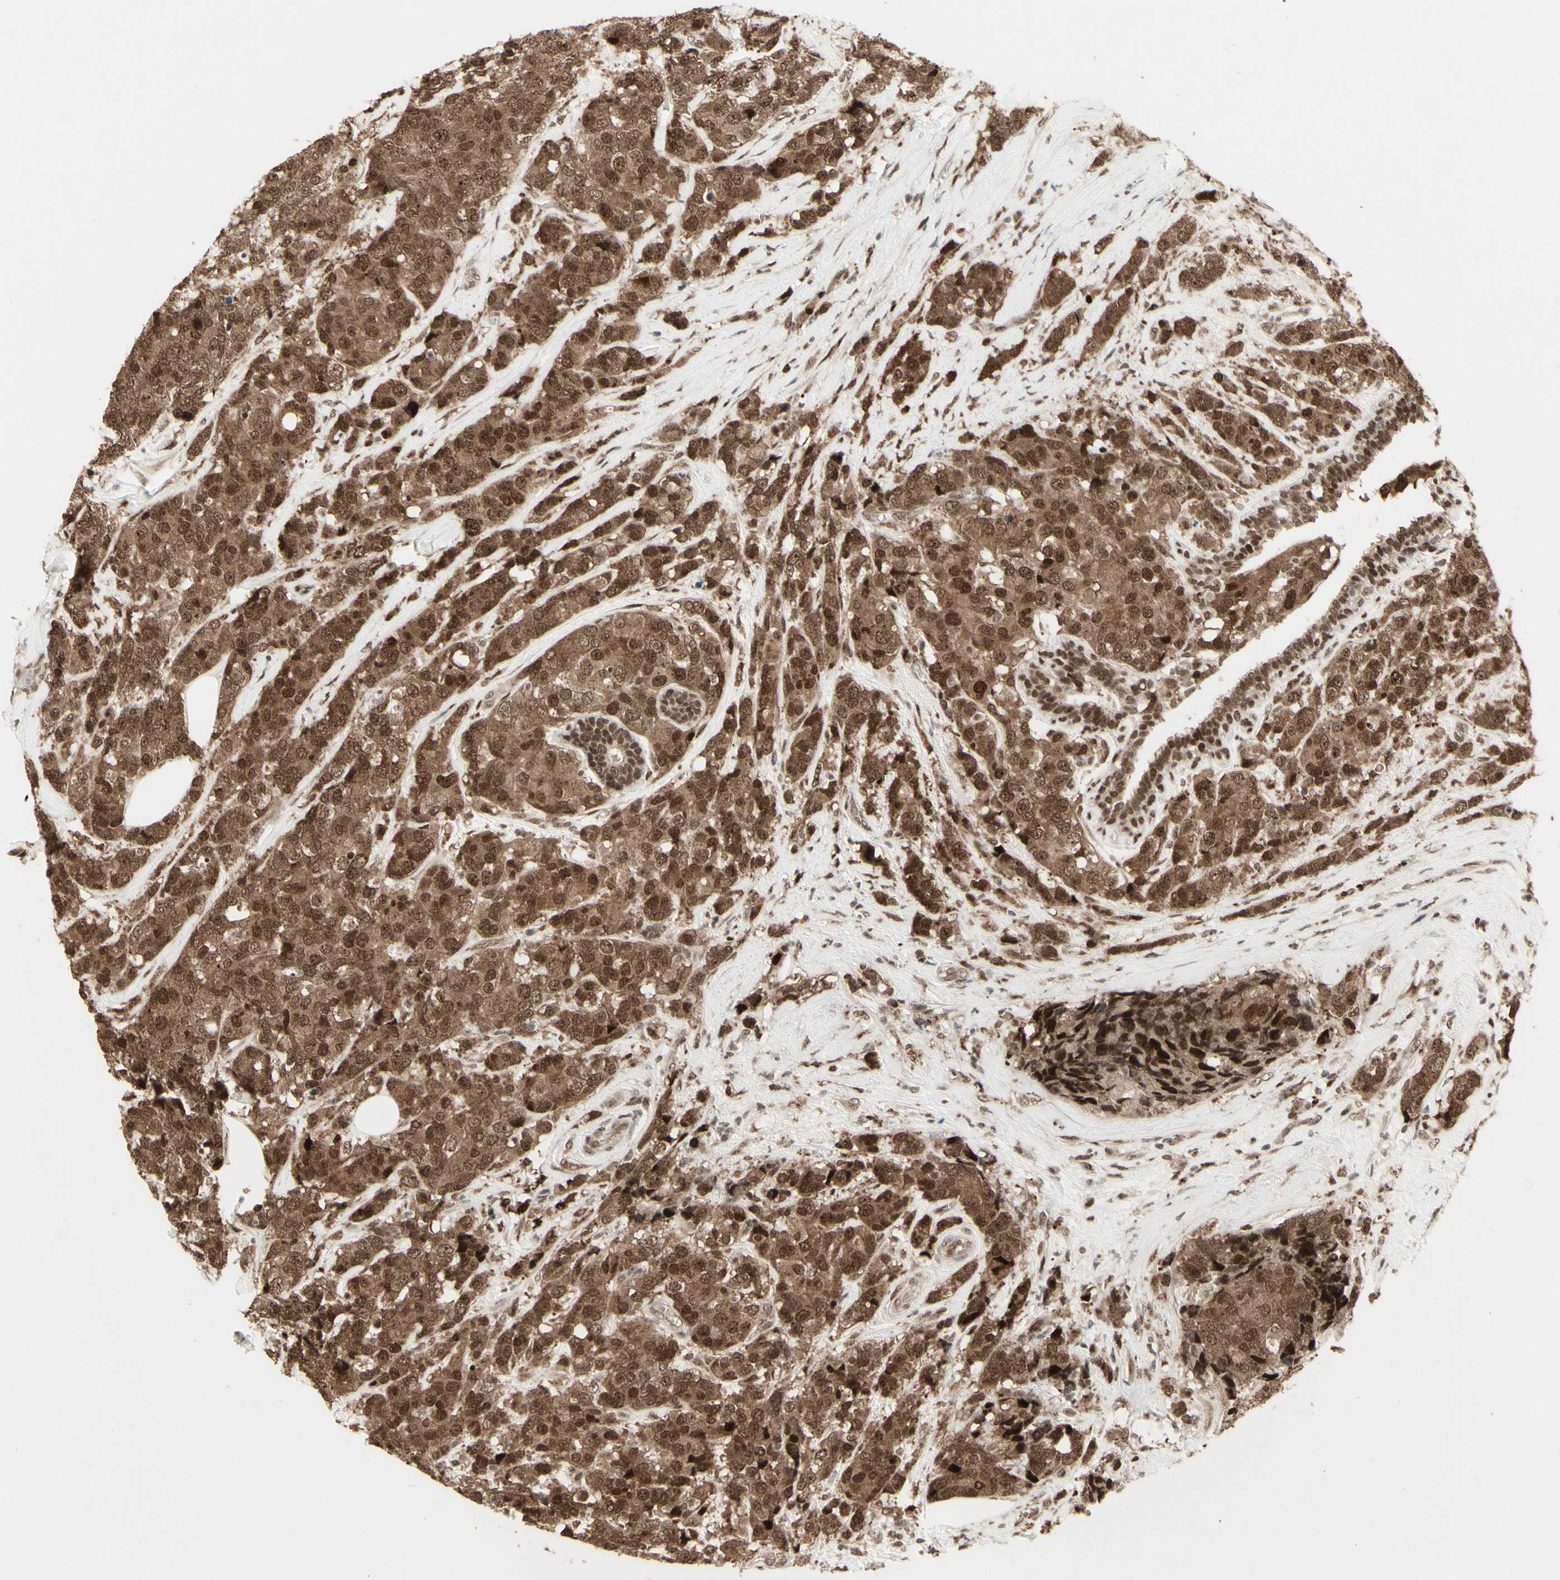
{"staining": {"intensity": "strong", "quantity": ">75%", "location": "cytoplasmic/membranous,nuclear"}, "tissue": "breast cancer", "cell_type": "Tumor cells", "image_type": "cancer", "snomed": [{"axis": "morphology", "description": "Lobular carcinoma"}, {"axis": "topography", "description": "Breast"}], "caption": "A high-resolution image shows immunohistochemistry (IHC) staining of breast cancer, which displays strong cytoplasmic/membranous and nuclear expression in approximately >75% of tumor cells.", "gene": "CBX1", "patient": {"sex": "female", "age": 59}}